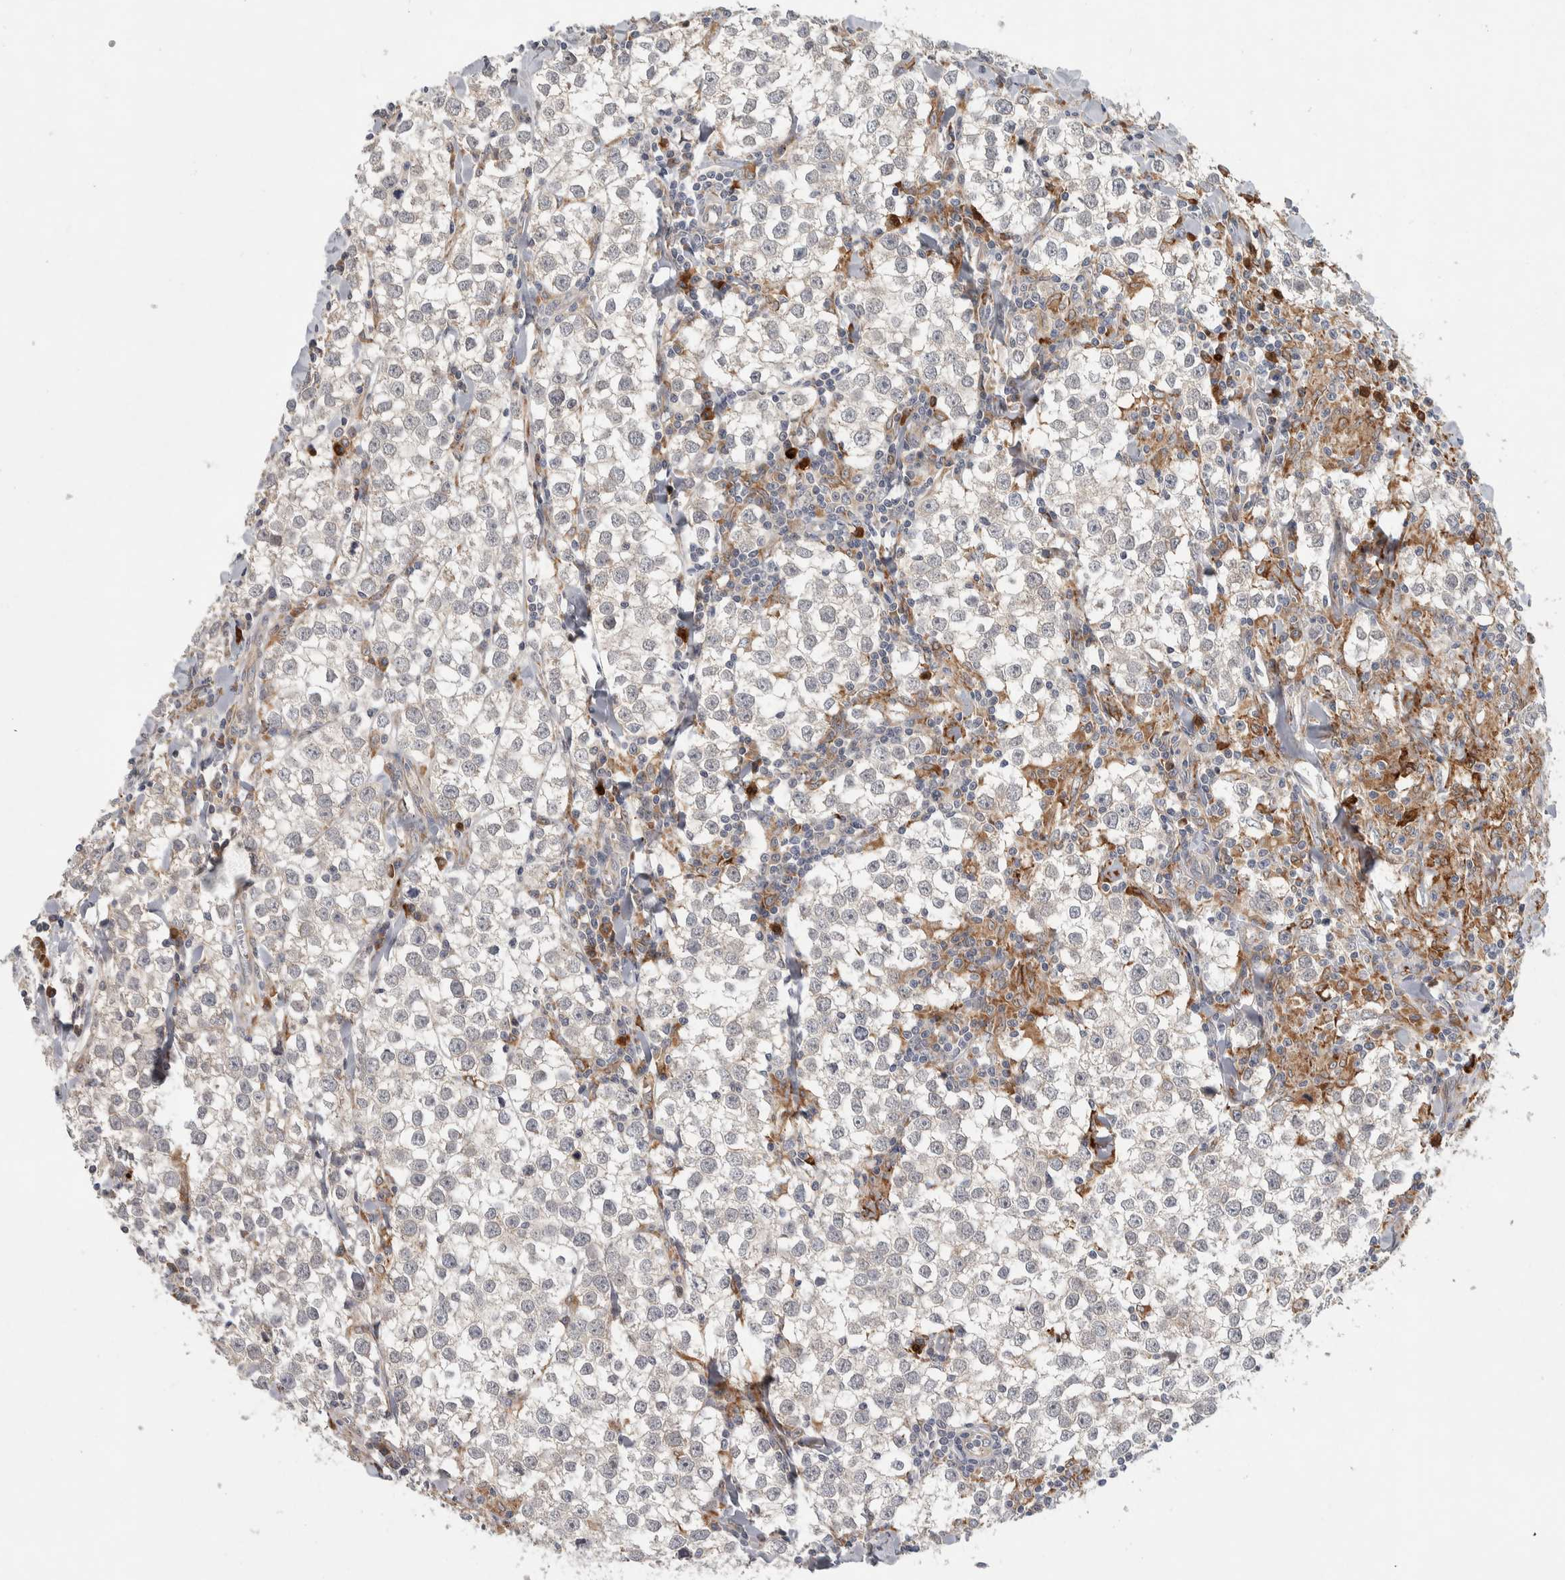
{"staining": {"intensity": "negative", "quantity": "none", "location": "none"}, "tissue": "testis cancer", "cell_type": "Tumor cells", "image_type": "cancer", "snomed": [{"axis": "morphology", "description": "Seminoma, NOS"}, {"axis": "morphology", "description": "Carcinoma, Embryonal, NOS"}, {"axis": "topography", "description": "Testis"}], "caption": "DAB immunohistochemical staining of human embryonal carcinoma (testis) shows no significant expression in tumor cells.", "gene": "ADPRM", "patient": {"sex": "male", "age": 36}}